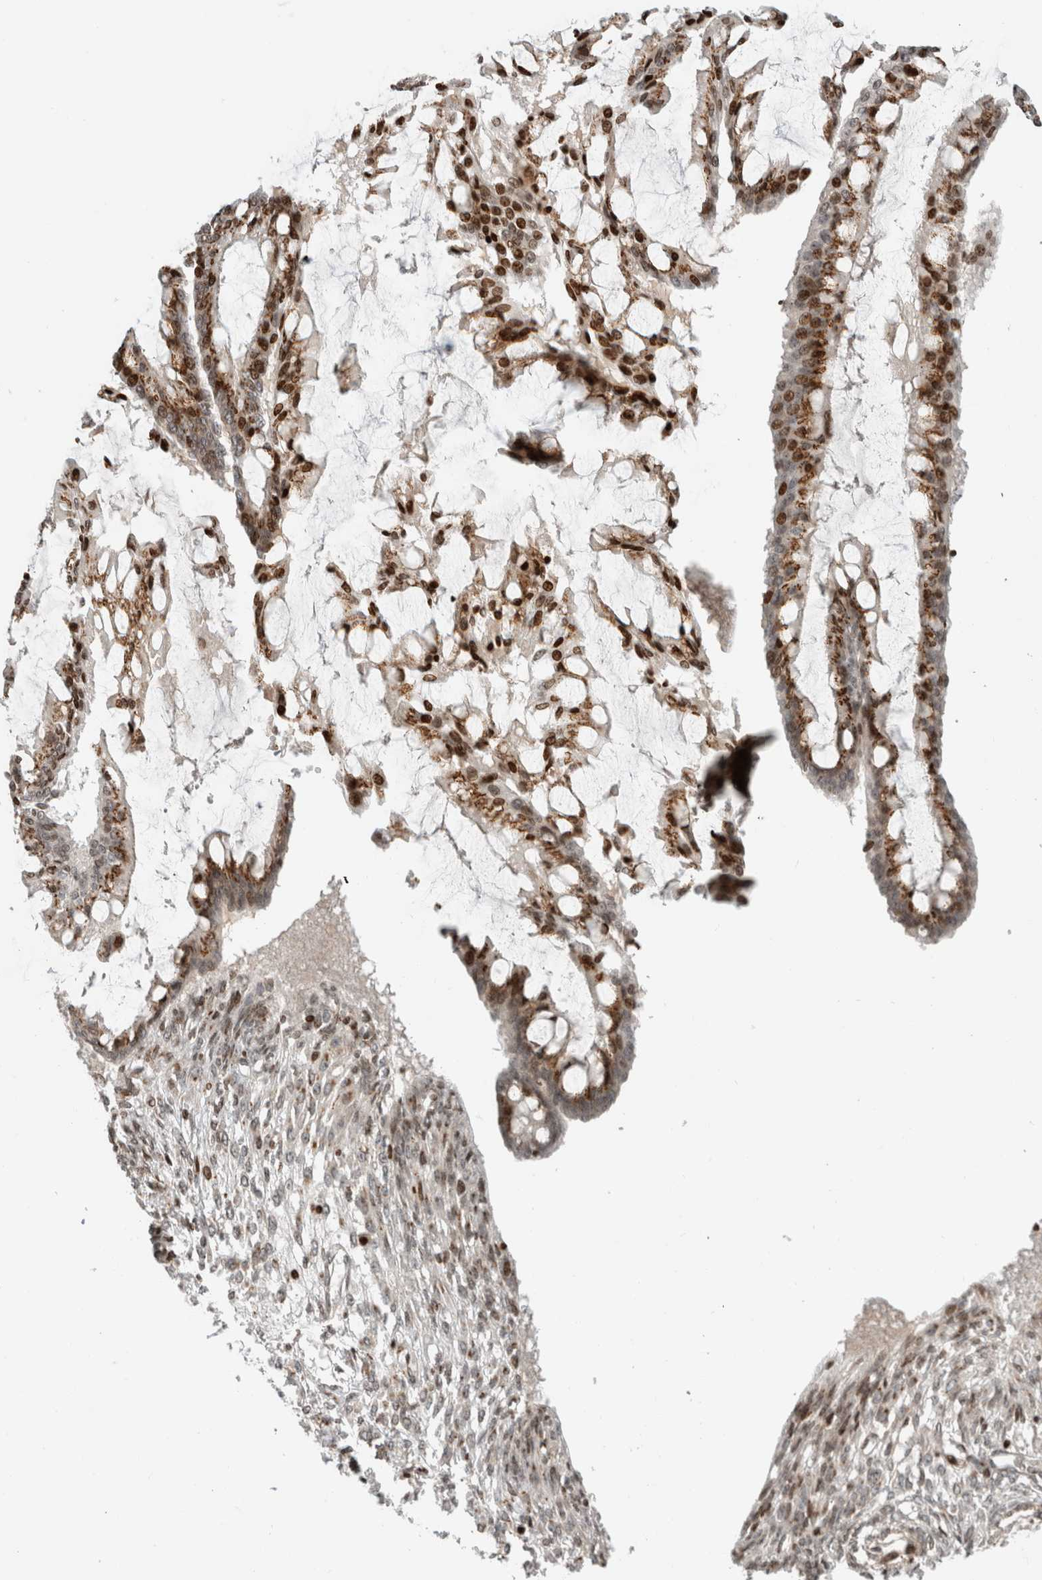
{"staining": {"intensity": "moderate", "quantity": ">75%", "location": "nuclear"}, "tissue": "ovarian cancer", "cell_type": "Tumor cells", "image_type": "cancer", "snomed": [{"axis": "morphology", "description": "Cystadenocarcinoma, mucinous, NOS"}, {"axis": "topography", "description": "Ovary"}], "caption": "Tumor cells demonstrate medium levels of moderate nuclear staining in about >75% of cells in human ovarian mucinous cystadenocarcinoma.", "gene": "GINS4", "patient": {"sex": "female", "age": 73}}